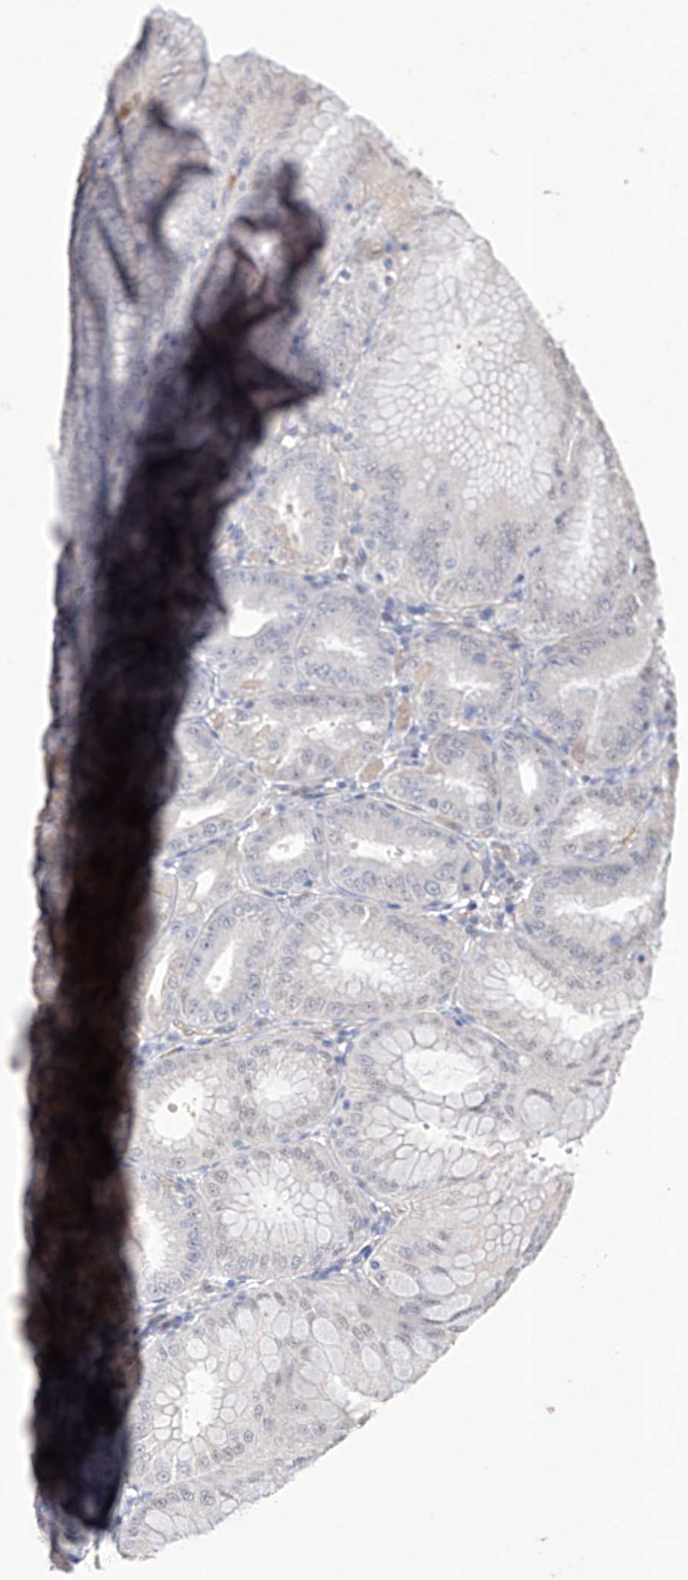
{"staining": {"intensity": "weak", "quantity": "<25%", "location": "nuclear"}, "tissue": "stomach", "cell_type": "Glandular cells", "image_type": "normal", "snomed": [{"axis": "morphology", "description": "Normal tissue, NOS"}, {"axis": "topography", "description": "Stomach, lower"}], "caption": "Stomach stained for a protein using immunohistochemistry shows no positivity glandular cells.", "gene": "AFG1L", "patient": {"sex": "male", "age": 71}}